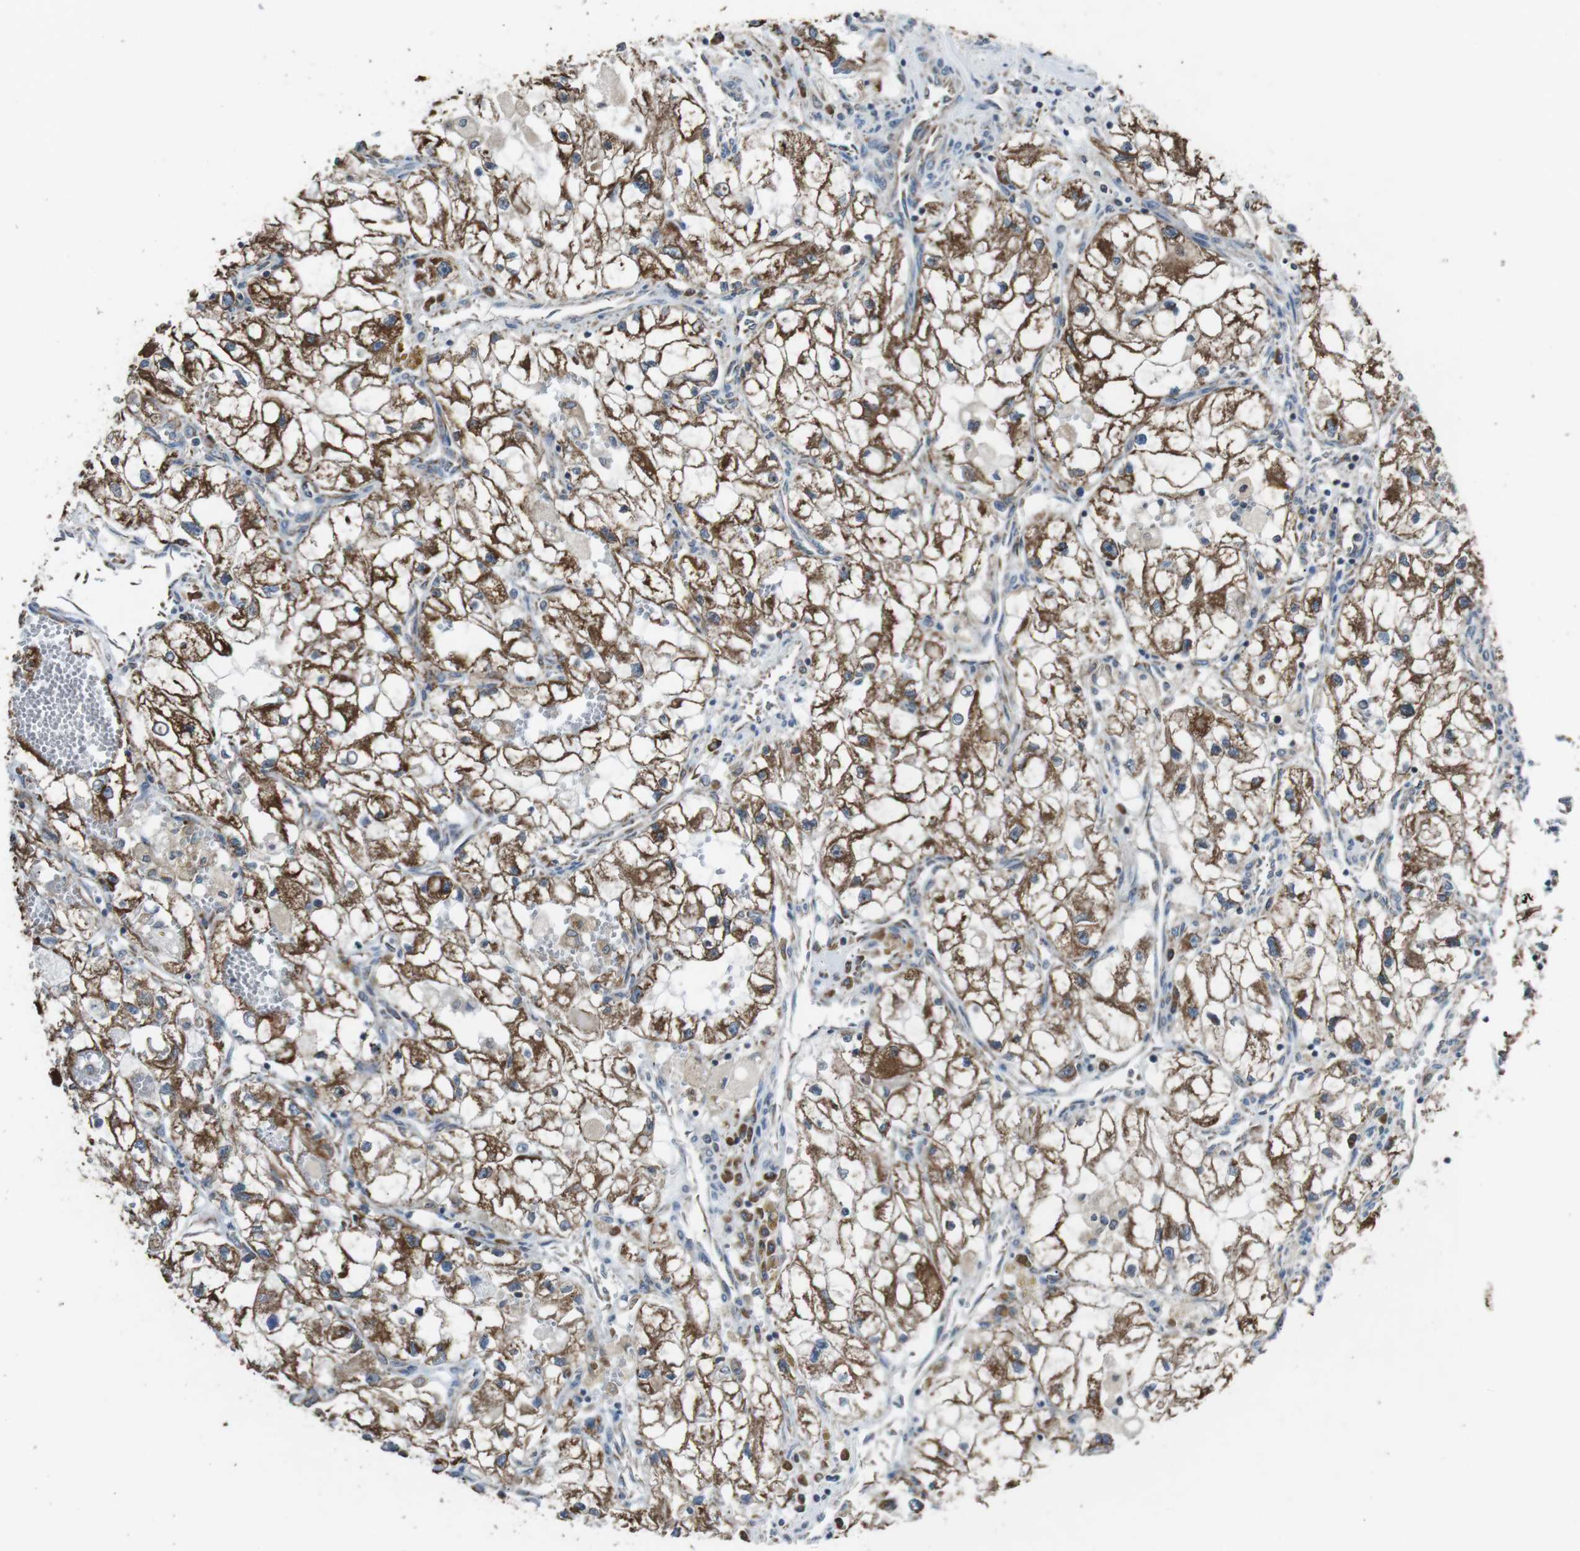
{"staining": {"intensity": "moderate", "quantity": ">75%", "location": "cytoplasmic/membranous"}, "tissue": "renal cancer", "cell_type": "Tumor cells", "image_type": "cancer", "snomed": [{"axis": "morphology", "description": "Adenocarcinoma, NOS"}, {"axis": "topography", "description": "Kidney"}], "caption": "IHC (DAB (3,3'-diaminobenzidine)) staining of adenocarcinoma (renal) demonstrates moderate cytoplasmic/membranous protein expression in about >75% of tumor cells. (Stains: DAB (3,3'-diaminobenzidine) in brown, nuclei in blue, Microscopy: brightfield microscopy at high magnification).", "gene": "CISD2", "patient": {"sex": "female", "age": 70}}